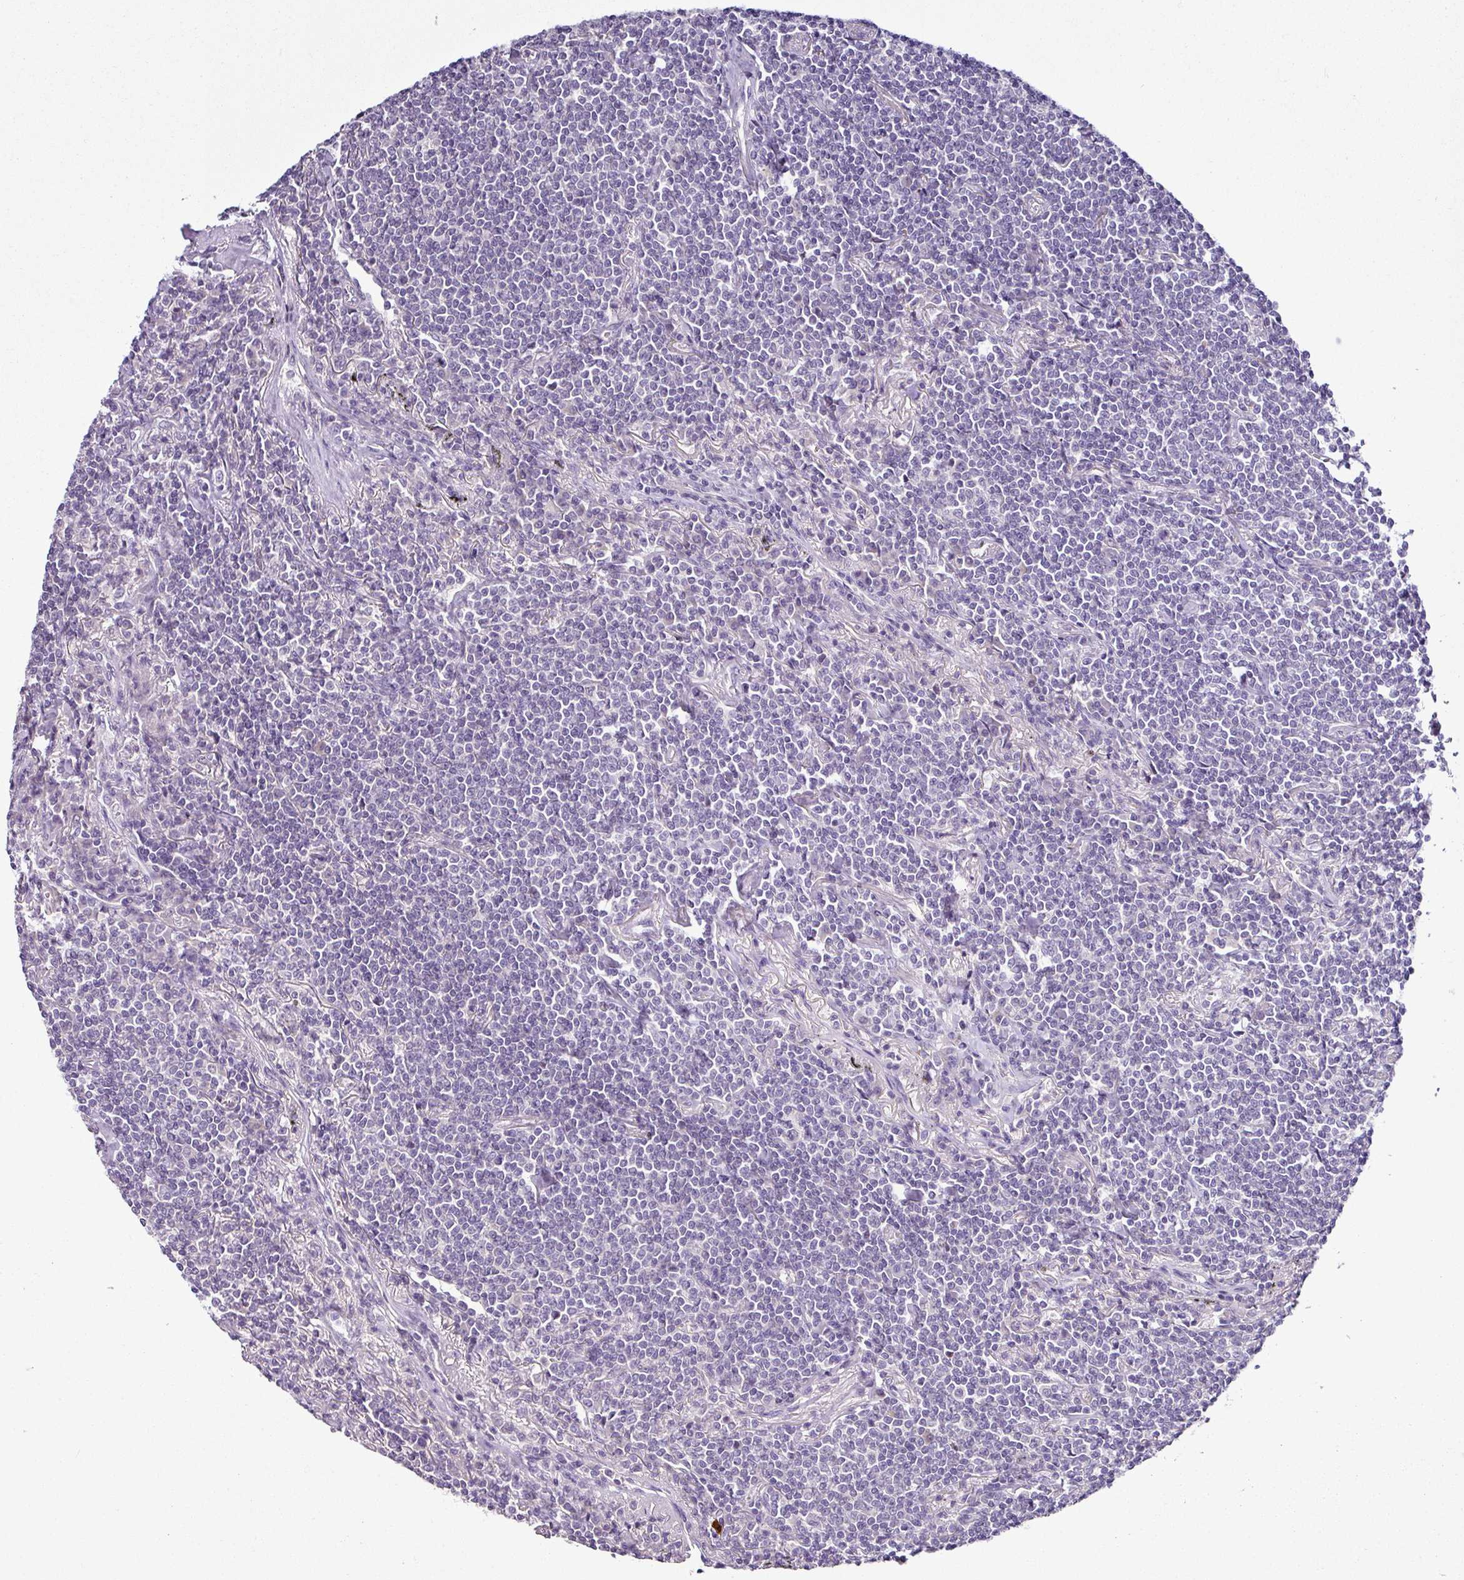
{"staining": {"intensity": "negative", "quantity": "none", "location": "none"}, "tissue": "lymphoma", "cell_type": "Tumor cells", "image_type": "cancer", "snomed": [{"axis": "morphology", "description": "Malignant lymphoma, non-Hodgkin's type, Low grade"}, {"axis": "topography", "description": "Lung"}], "caption": "High power microscopy histopathology image of an IHC histopathology image of malignant lymphoma, non-Hodgkin's type (low-grade), revealing no significant positivity in tumor cells. (DAB (3,3'-diaminobenzidine) immunohistochemistry with hematoxylin counter stain).", "gene": "TEX30", "patient": {"sex": "female", "age": 71}}